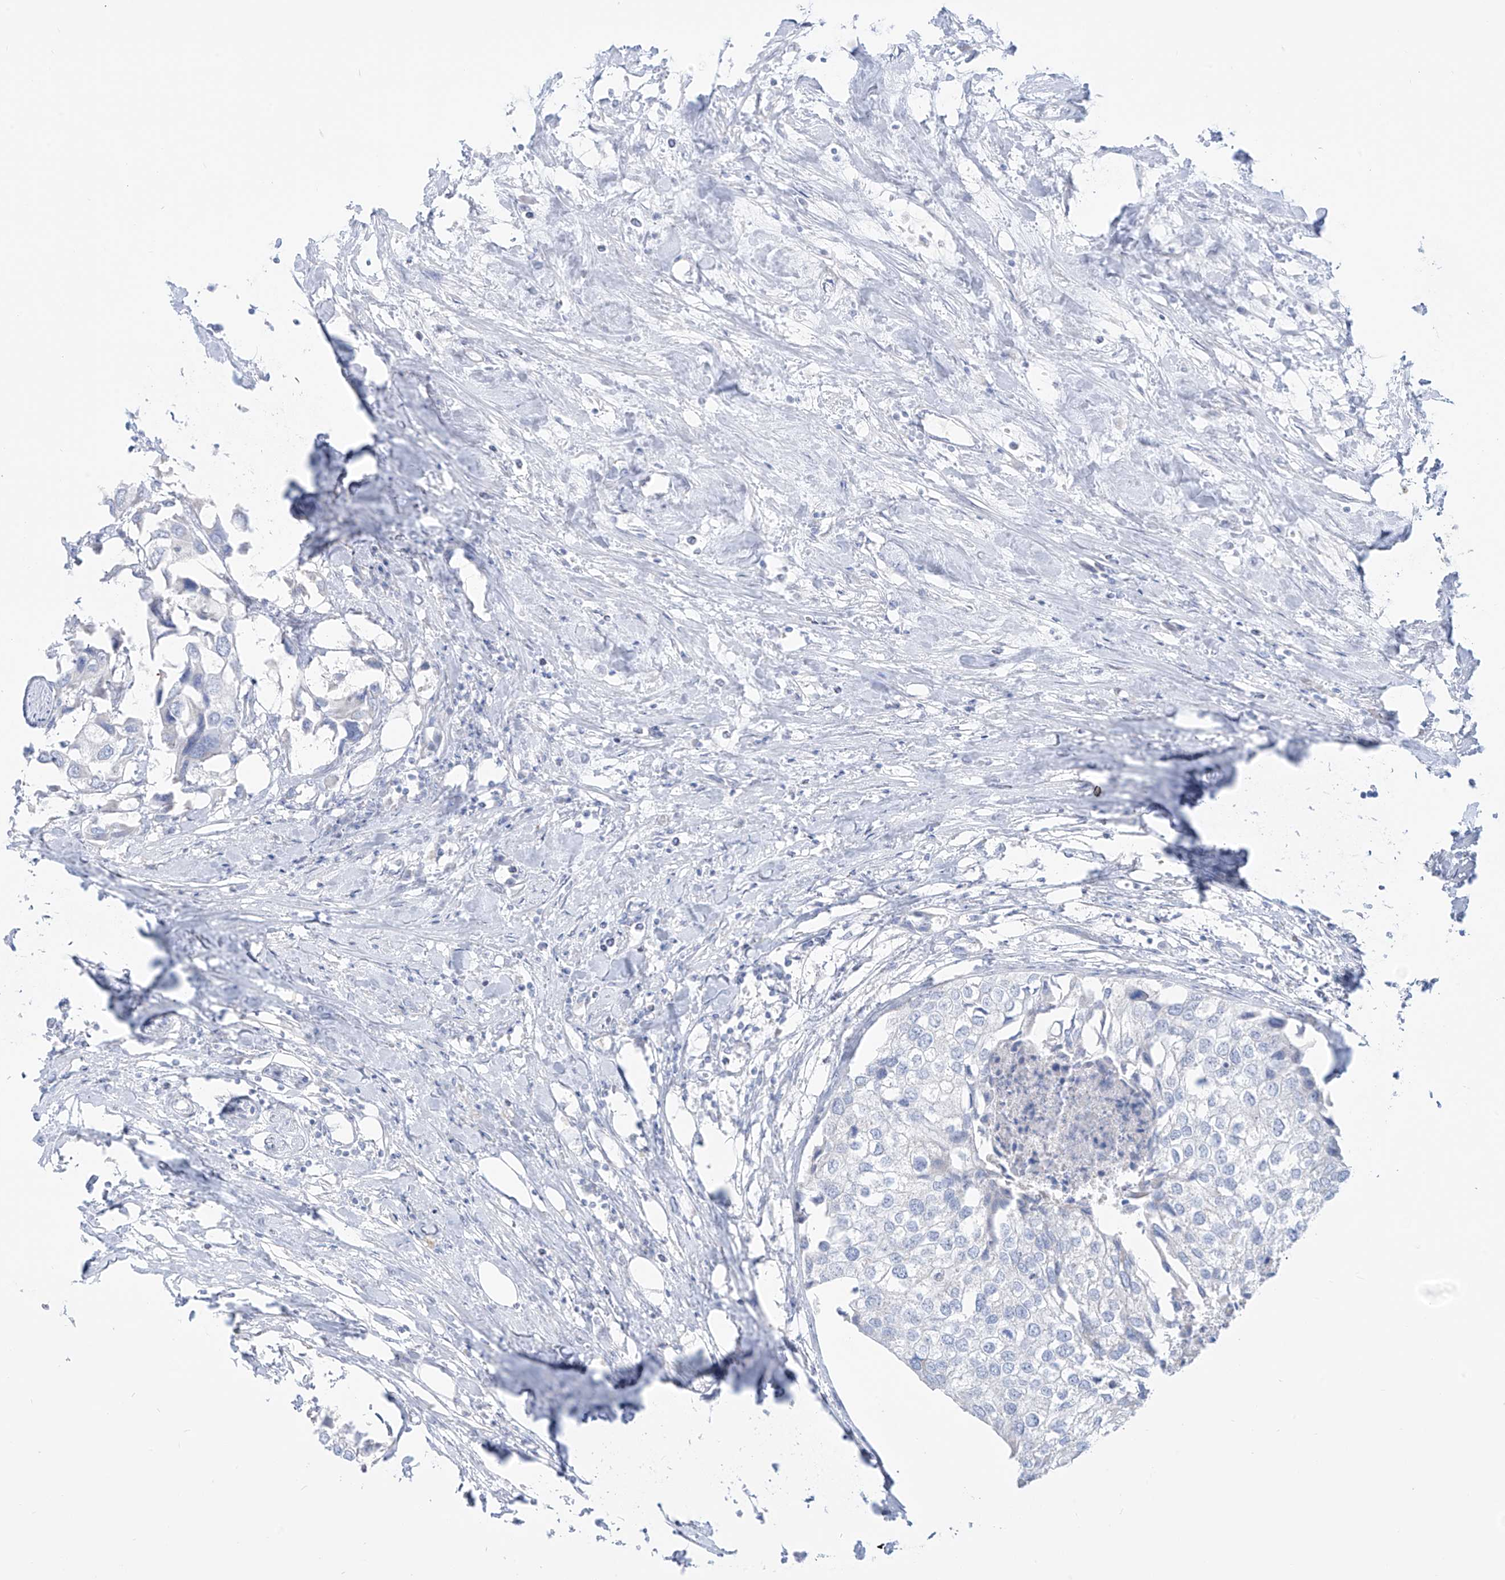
{"staining": {"intensity": "negative", "quantity": "none", "location": "none"}, "tissue": "urothelial cancer", "cell_type": "Tumor cells", "image_type": "cancer", "snomed": [{"axis": "morphology", "description": "Urothelial carcinoma, High grade"}, {"axis": "topography", "description": "Urinary bladder"}], "caption": "Image shows no significant protein staining in tumor cells of high-grade urothelial carcinoma.", "gene": "SLC26A3", "patient": {"sex": "male", "age": 64}}